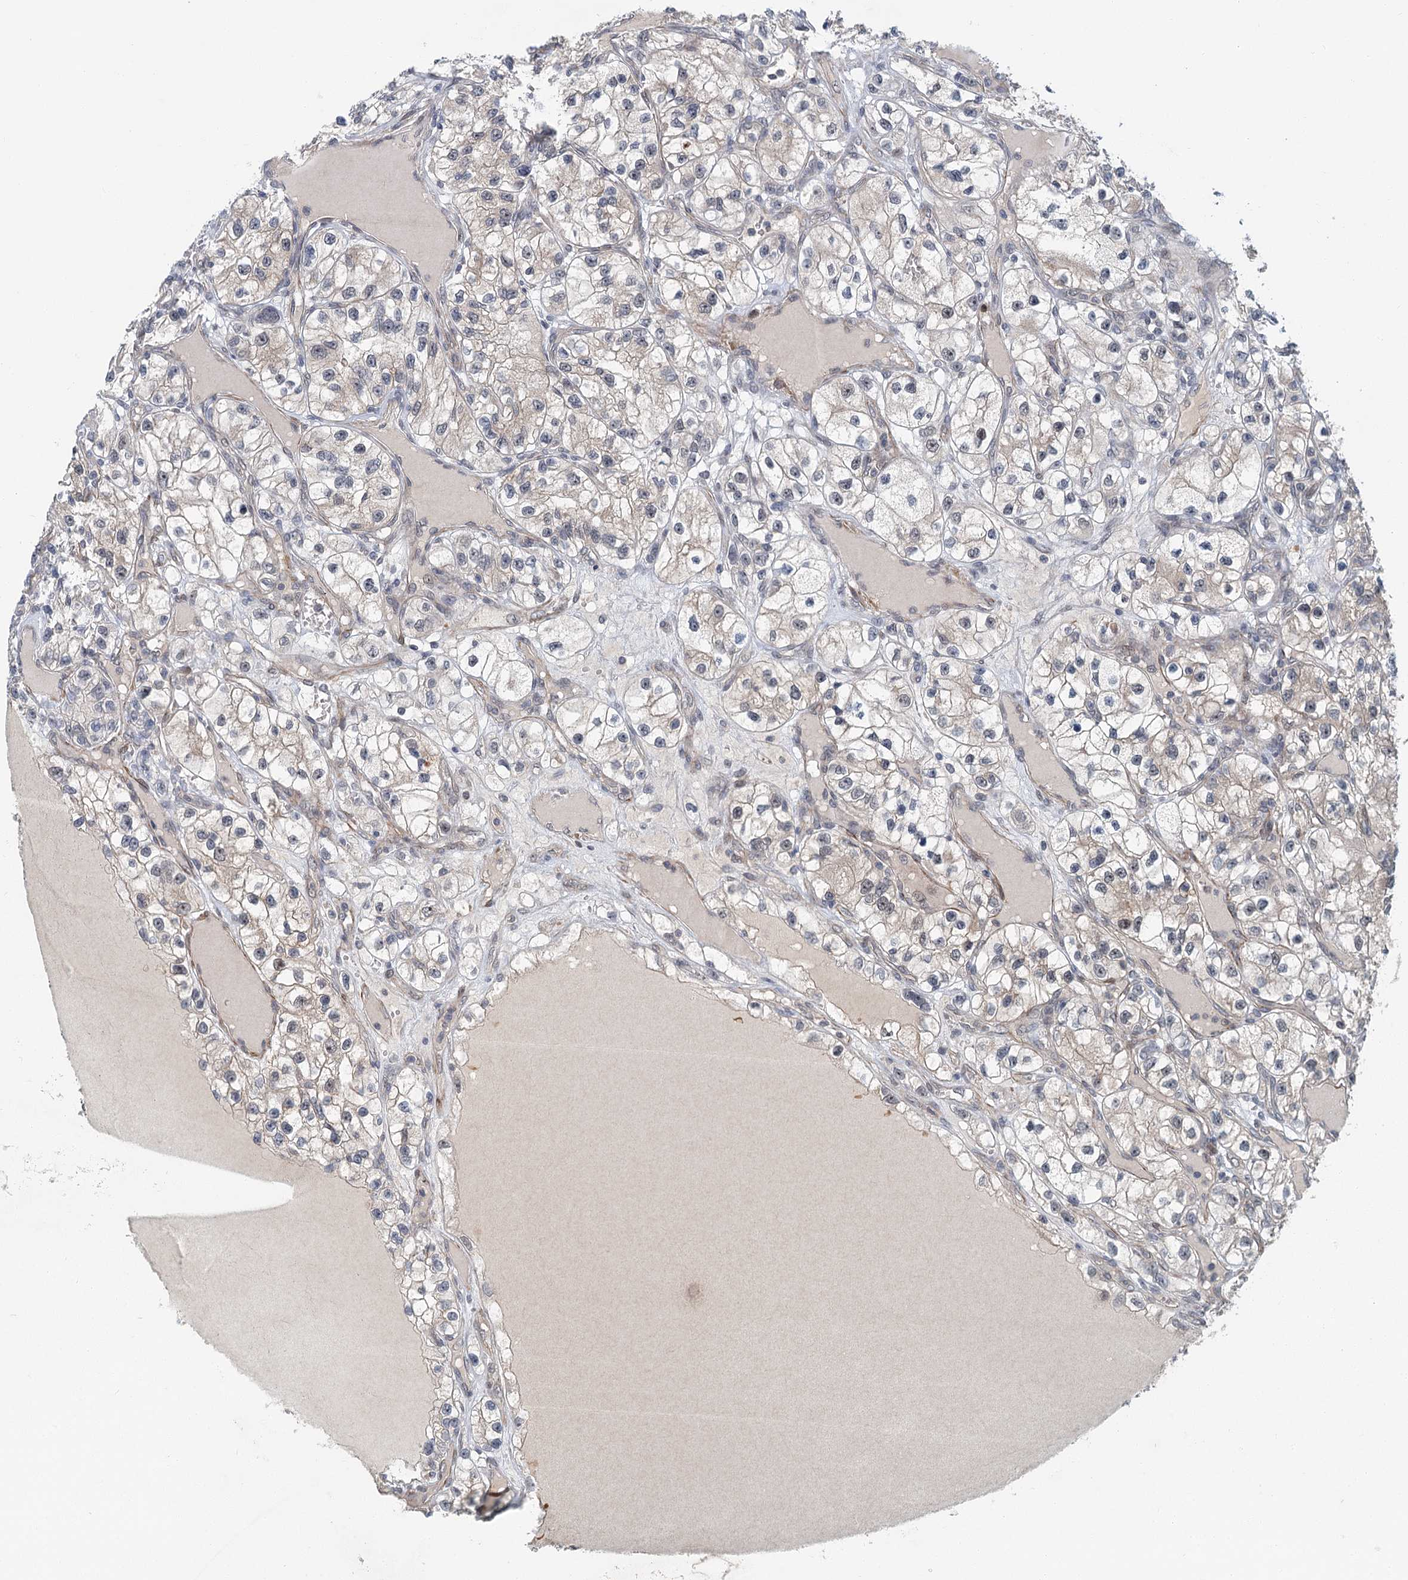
{"staining": {"intensity": "weak", "quantity": "<25%", "location": "cytoplasmic/membranous"}, "tissue": "renal cancer", "cell_type": "Tumor cells", "image_type": "cancer", "snomed": [{"axis": "morphology", "description": "Adenocarcinoma, NOS"}, {"axis": "topography", "description": "Kidney"}], "caption": "Histopathology image shows no significant protein expression in tumor cells of renal adenocarcinoma.", "gene": "TAS2R42", "patient": {"sex": "female", "age": 57}}